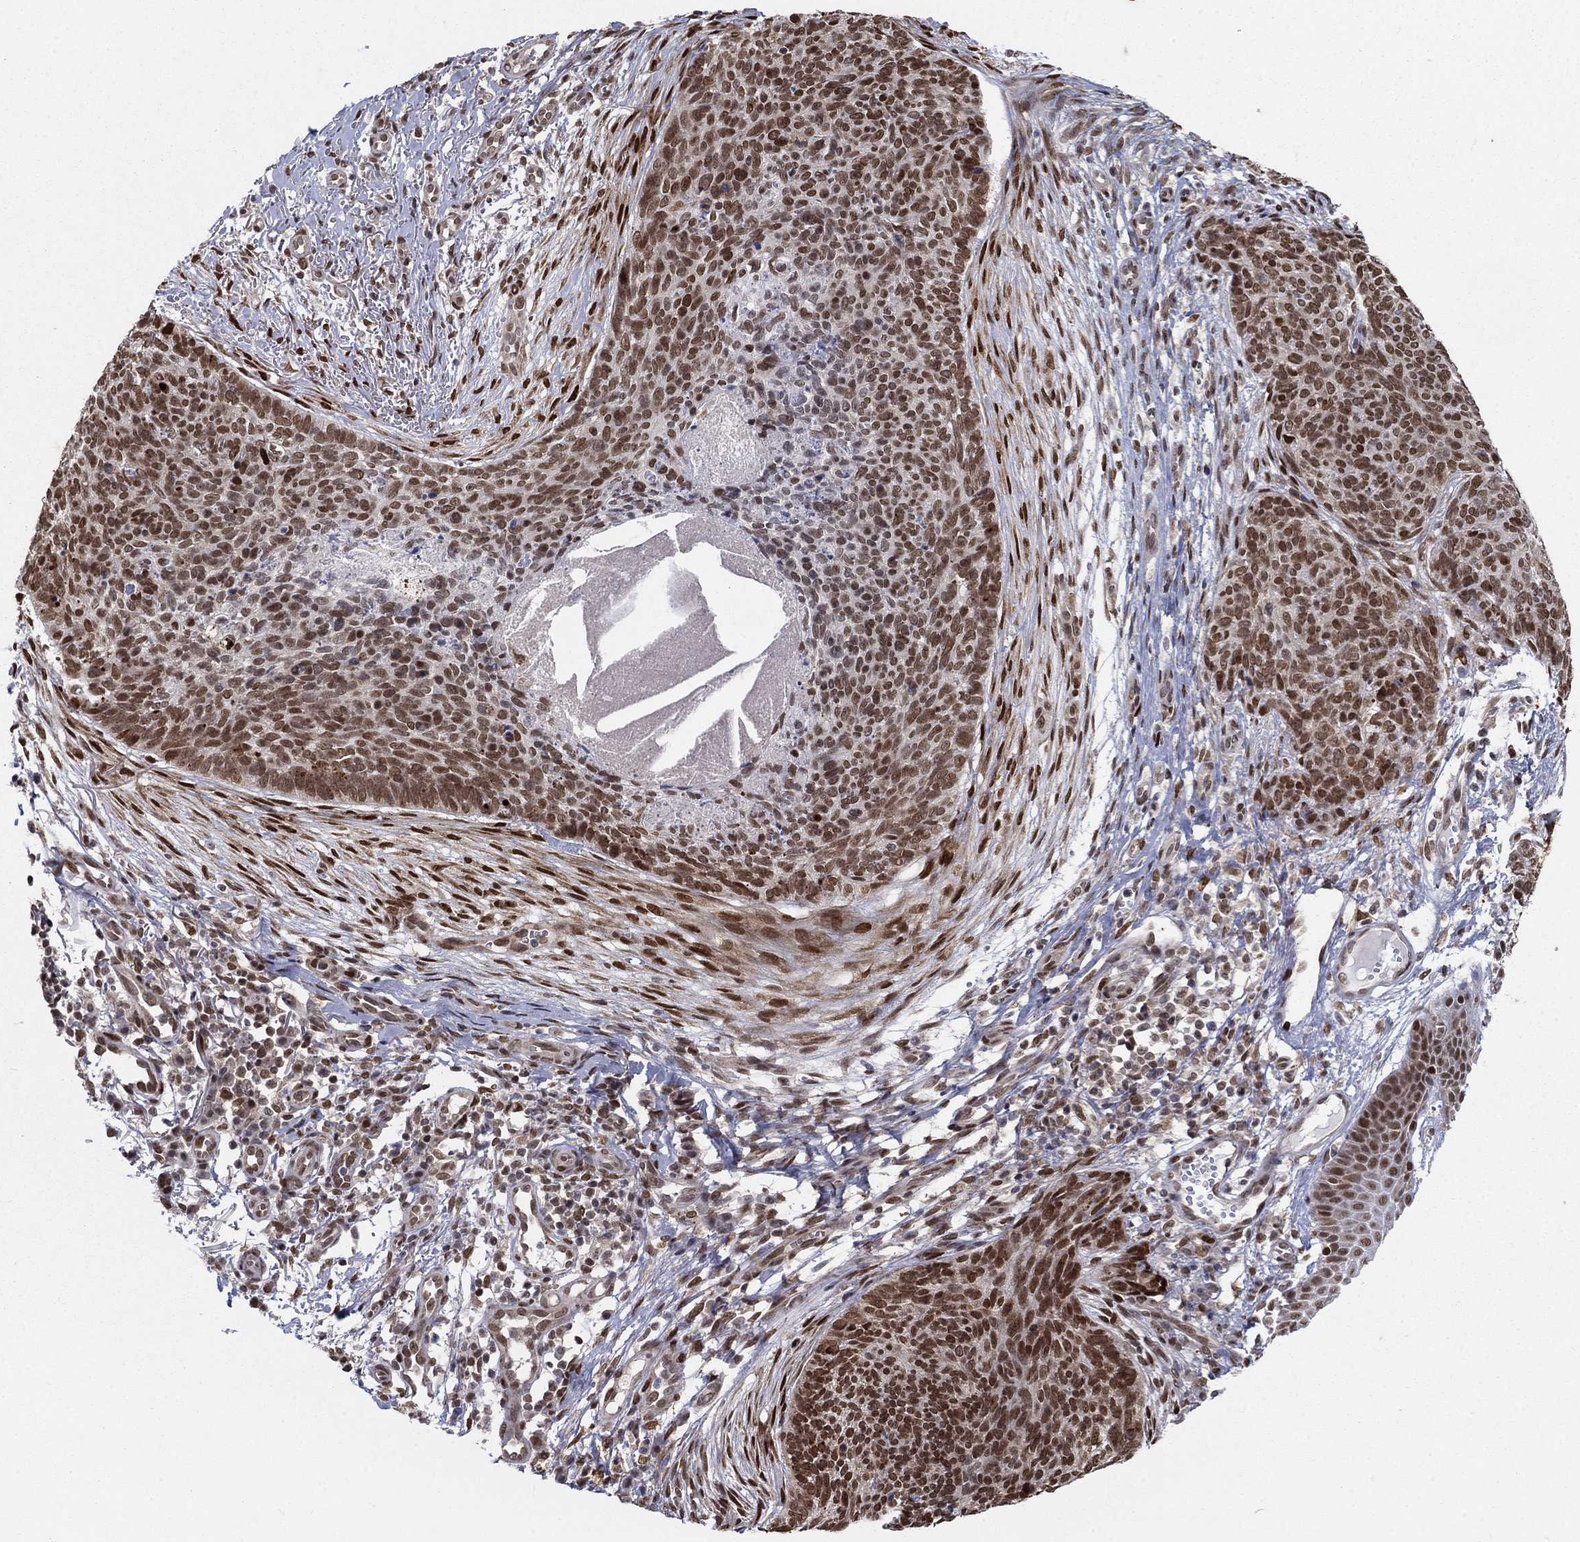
{"staining": {"intensity": "strong", "quantity": ">75%", "location": "nuclear"}, "tissue": "skin cancer", "cell_type": "Tumor cells", "image_type": "cancer", "snomed": [{"axis": "morphology", "description": "Basal cell carcinoma"}, {"axis": "topography", "description": "Skin"}], "caption": "An IHC image of neoplastic tissue is shown. Protein staining in brown shows strong nuclear positivity in skin cancer within tumor cells.", "gene": "CENPE", "patient": {"sex": "male", "age": 64}}